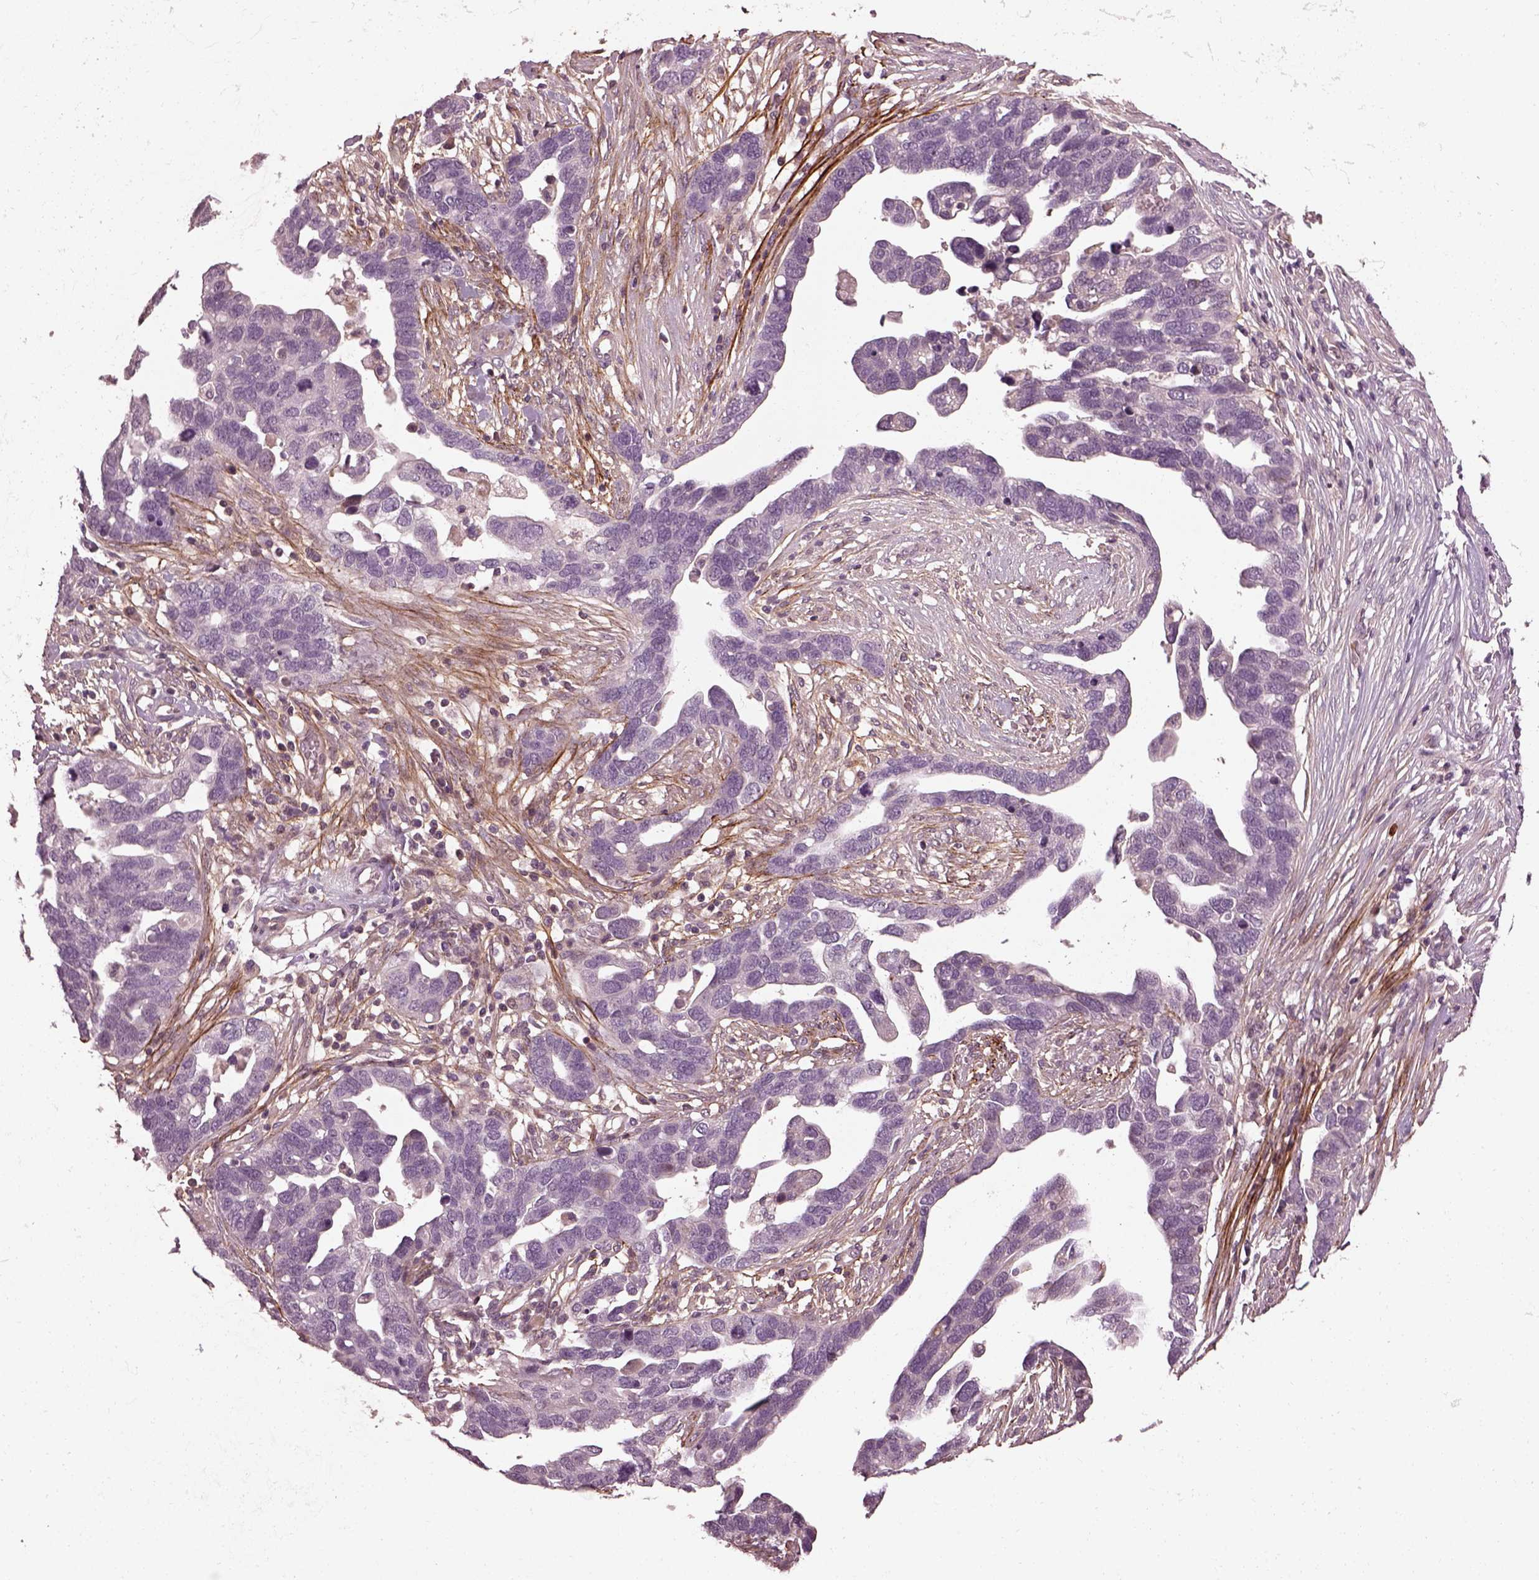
{"staining": {"intensity": "negative", "quantity": "none", "location": "none"}, "tissue": "ovarian cancer", "cell_type": "Tumor cells", "image_type": "cancer", "snomed": [{"axis": "morphology", "description": "Cystadenocarcinoma, serous, NOS"}, {"axis": "topography", "description": "Ovary"}], "caption": "This is a histopathology image of IHC staining of serous cystadenocarcinoma (ovarian), which shows no positivity in tumor cells. (Stains: DAB (3,3'-diaminobenzidine) immunohistochemistry (IHC) with hematoxylin counter stain, Microscopy: brightfield microscopy at high magnification).", "gene": "EFEMP1", "patient": {"sex": "female", "age": 54}}